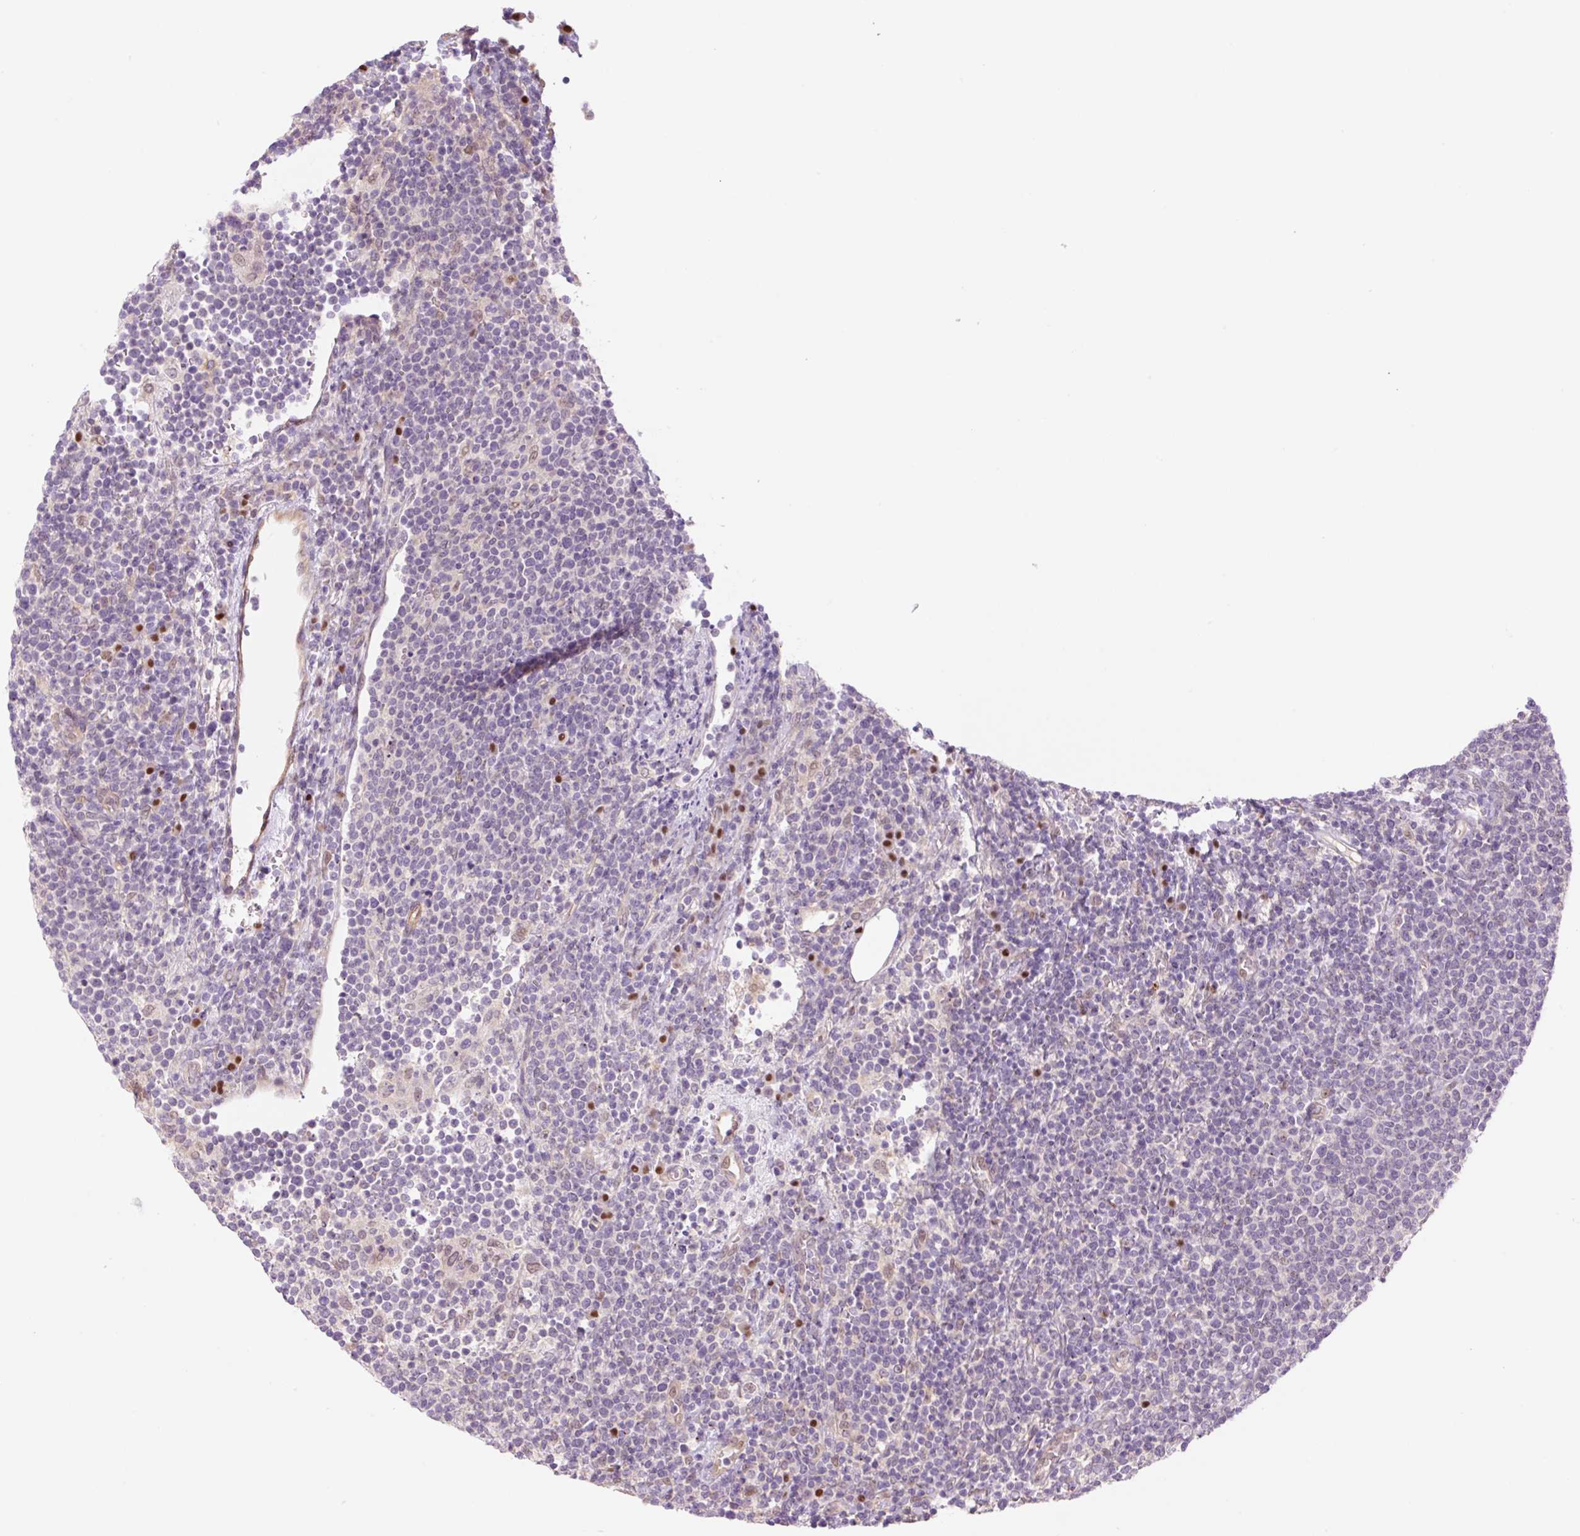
{"staining": {"intensity": "negative", "quantity": "none", "location": "none"}, "tissue": "lymphoma", "cell_type": "Tumor cells", "image_type": "cancer", "snomed": [{"axis": "morphology", "description": "Malignant lymphoma, non-Hodgkin's type, High grade"}, {"axis": "topography", "description": "Lymph node"}], "caption": "Immunohistochemical staining of human malignant lymphoma, non-Hodgkin's type (high-grade) reveals no significant staining in tumor cells. (Immunohistochemistry, brightfield microscopy, high magnification).", "gene": "NLRP5", "patient": {"sex": "male", "age": 61}}